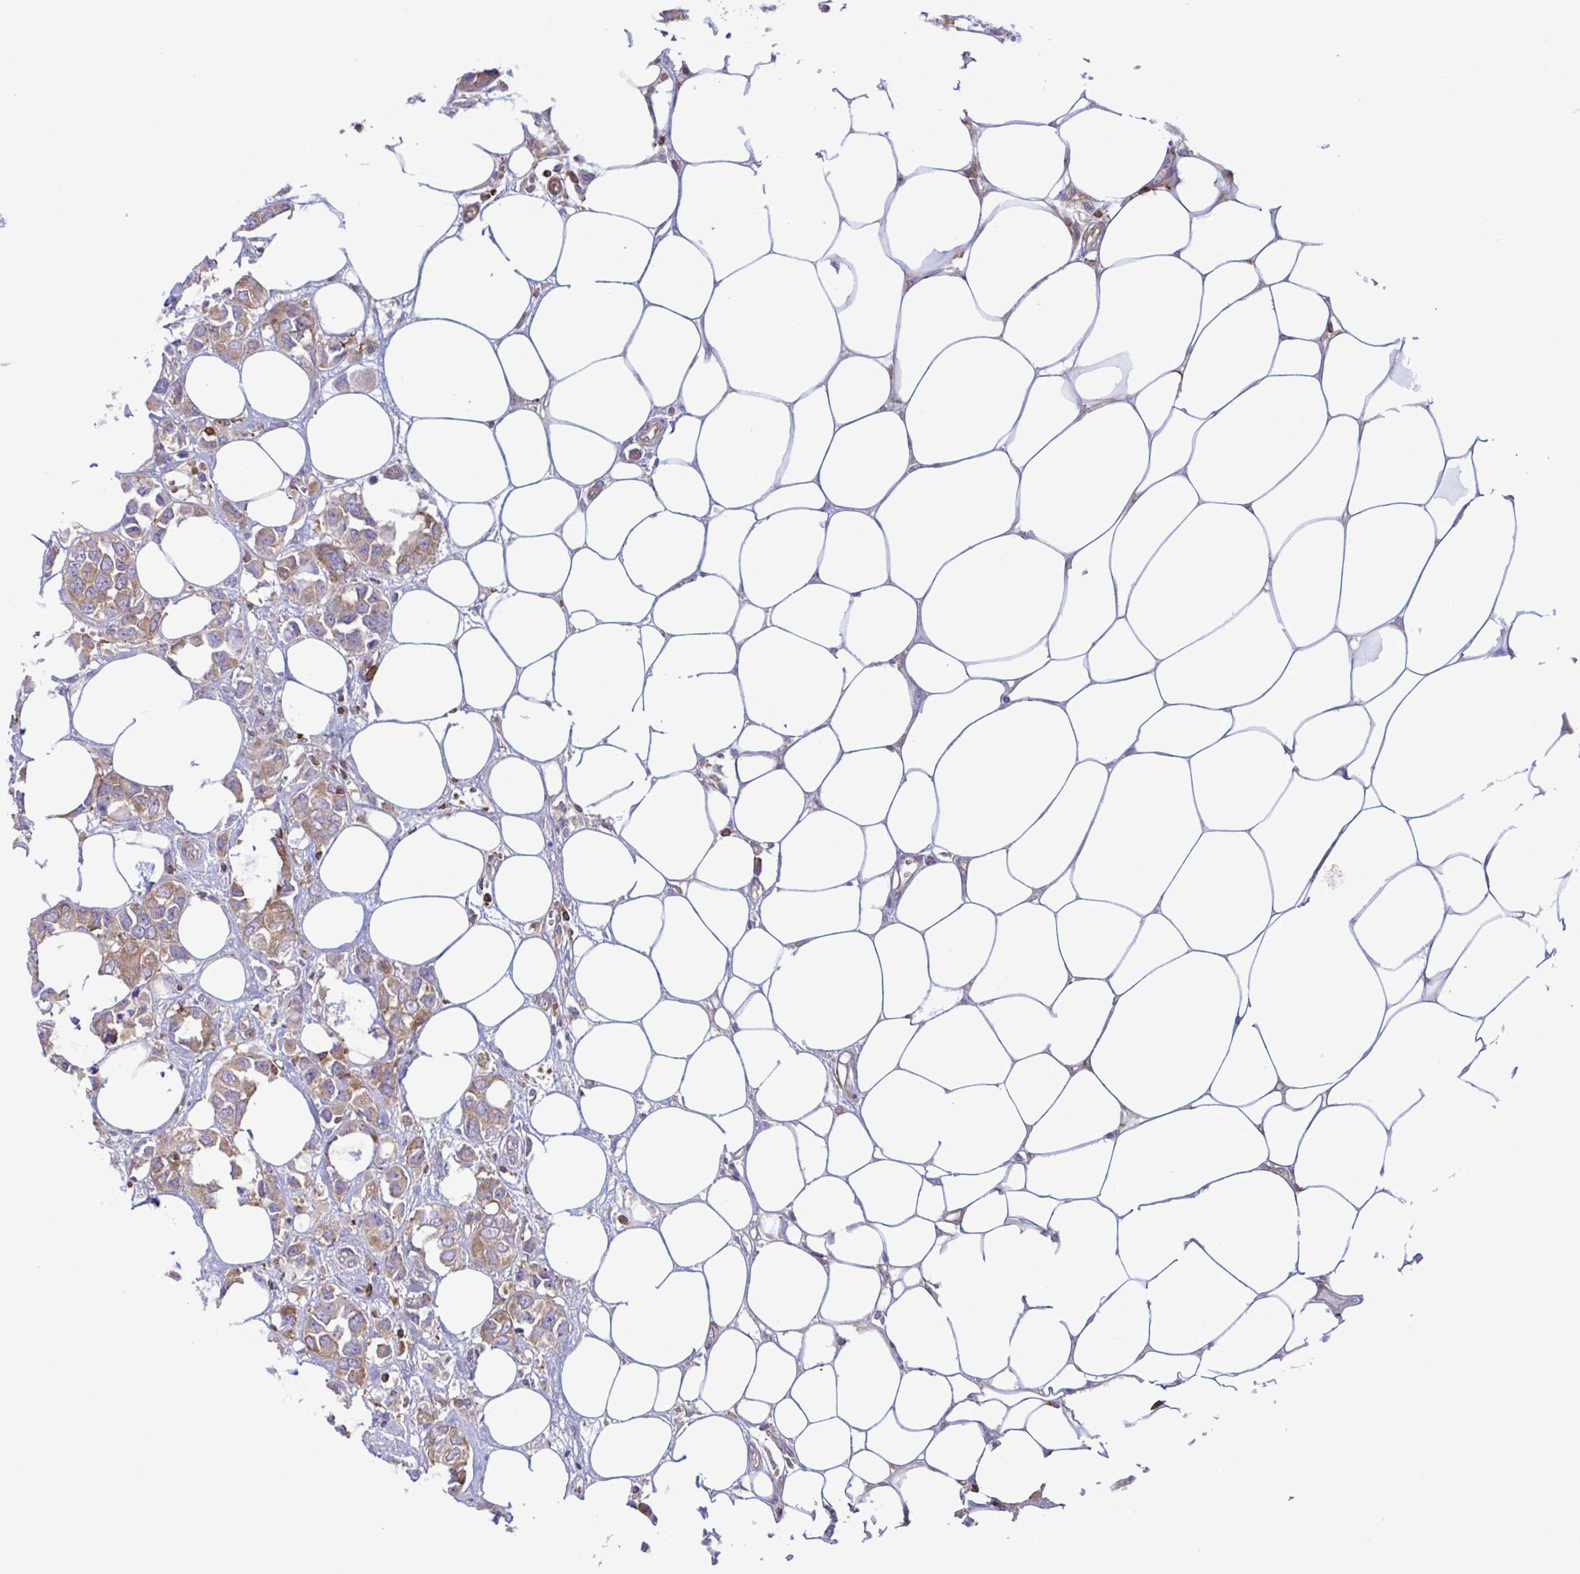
{"staining": {"intensity": "weak", "quantity": ">75%", "location": "cytoplasmic/membranous"}, "tissue": "breast cancer", "cell_type": "Tumor cells", "image_type": "cancer", "snomed": [{"axis": "morphology", "description": "Lobular carcinoma"}, {"axis": "topography", "description": "Breast"}], "caption": "Human lobular carcinoma (breast) stained with a brown dye displays weak cytoplasmic/membranous positive staining in approximately >75% of tumor cells.", "gene": "TSC22D3", "patient": {"sex": "female", "age": 91}}